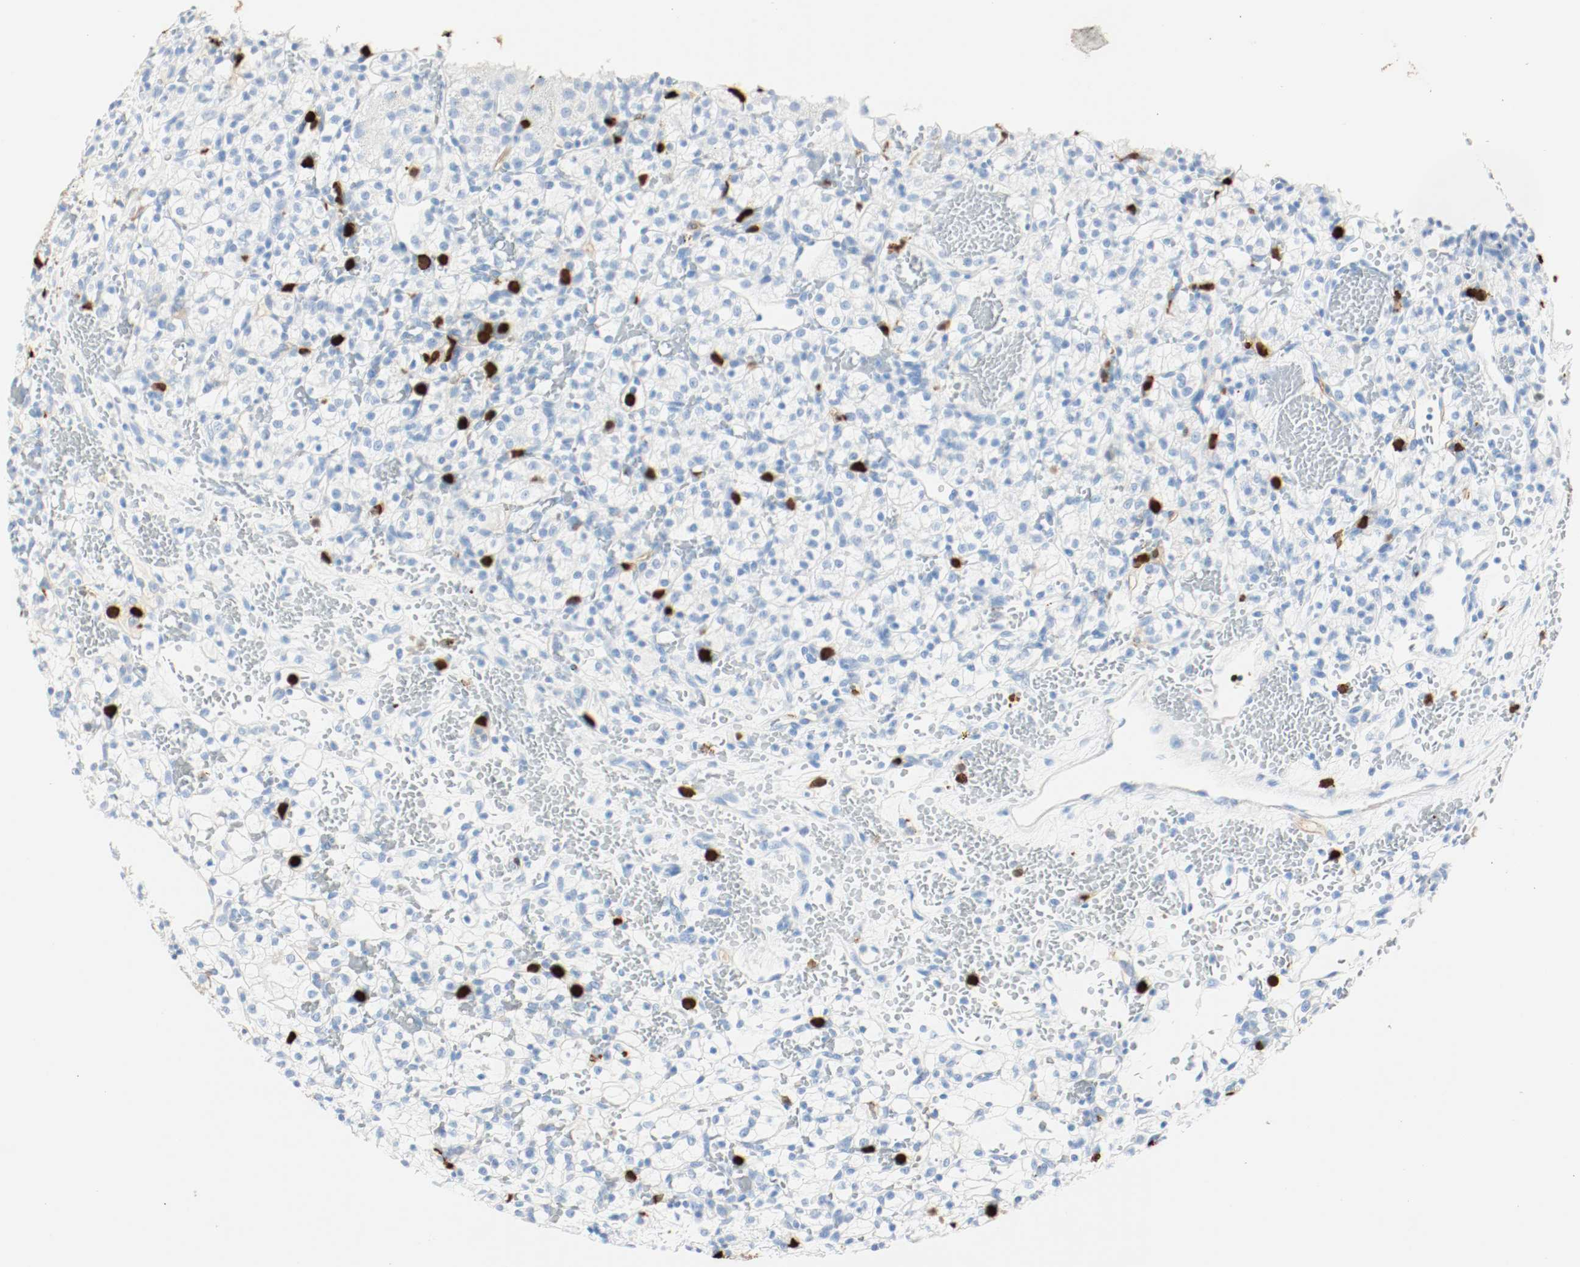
{"staining": {"intensity": "negative", "quantity": "none", "location": "none"}, "tissue": "renal cancer", "cell_type": "Tumor cells", "image_type": "cancer", "snomed": [{"axis": "morphology", "description": "Adenocarcinoma, NOS"}, {"axis": "topography", "description": "Kidney"}], "caption": "This micrograph is of renal cancer (adenocarcinoma) stained with IHC to label a protein in brown with the nuclei are counter-stained blue. There is no positivity in tumor cells.", "gene": "S100A9", "patient": {"sex": "female", "age": 60}}